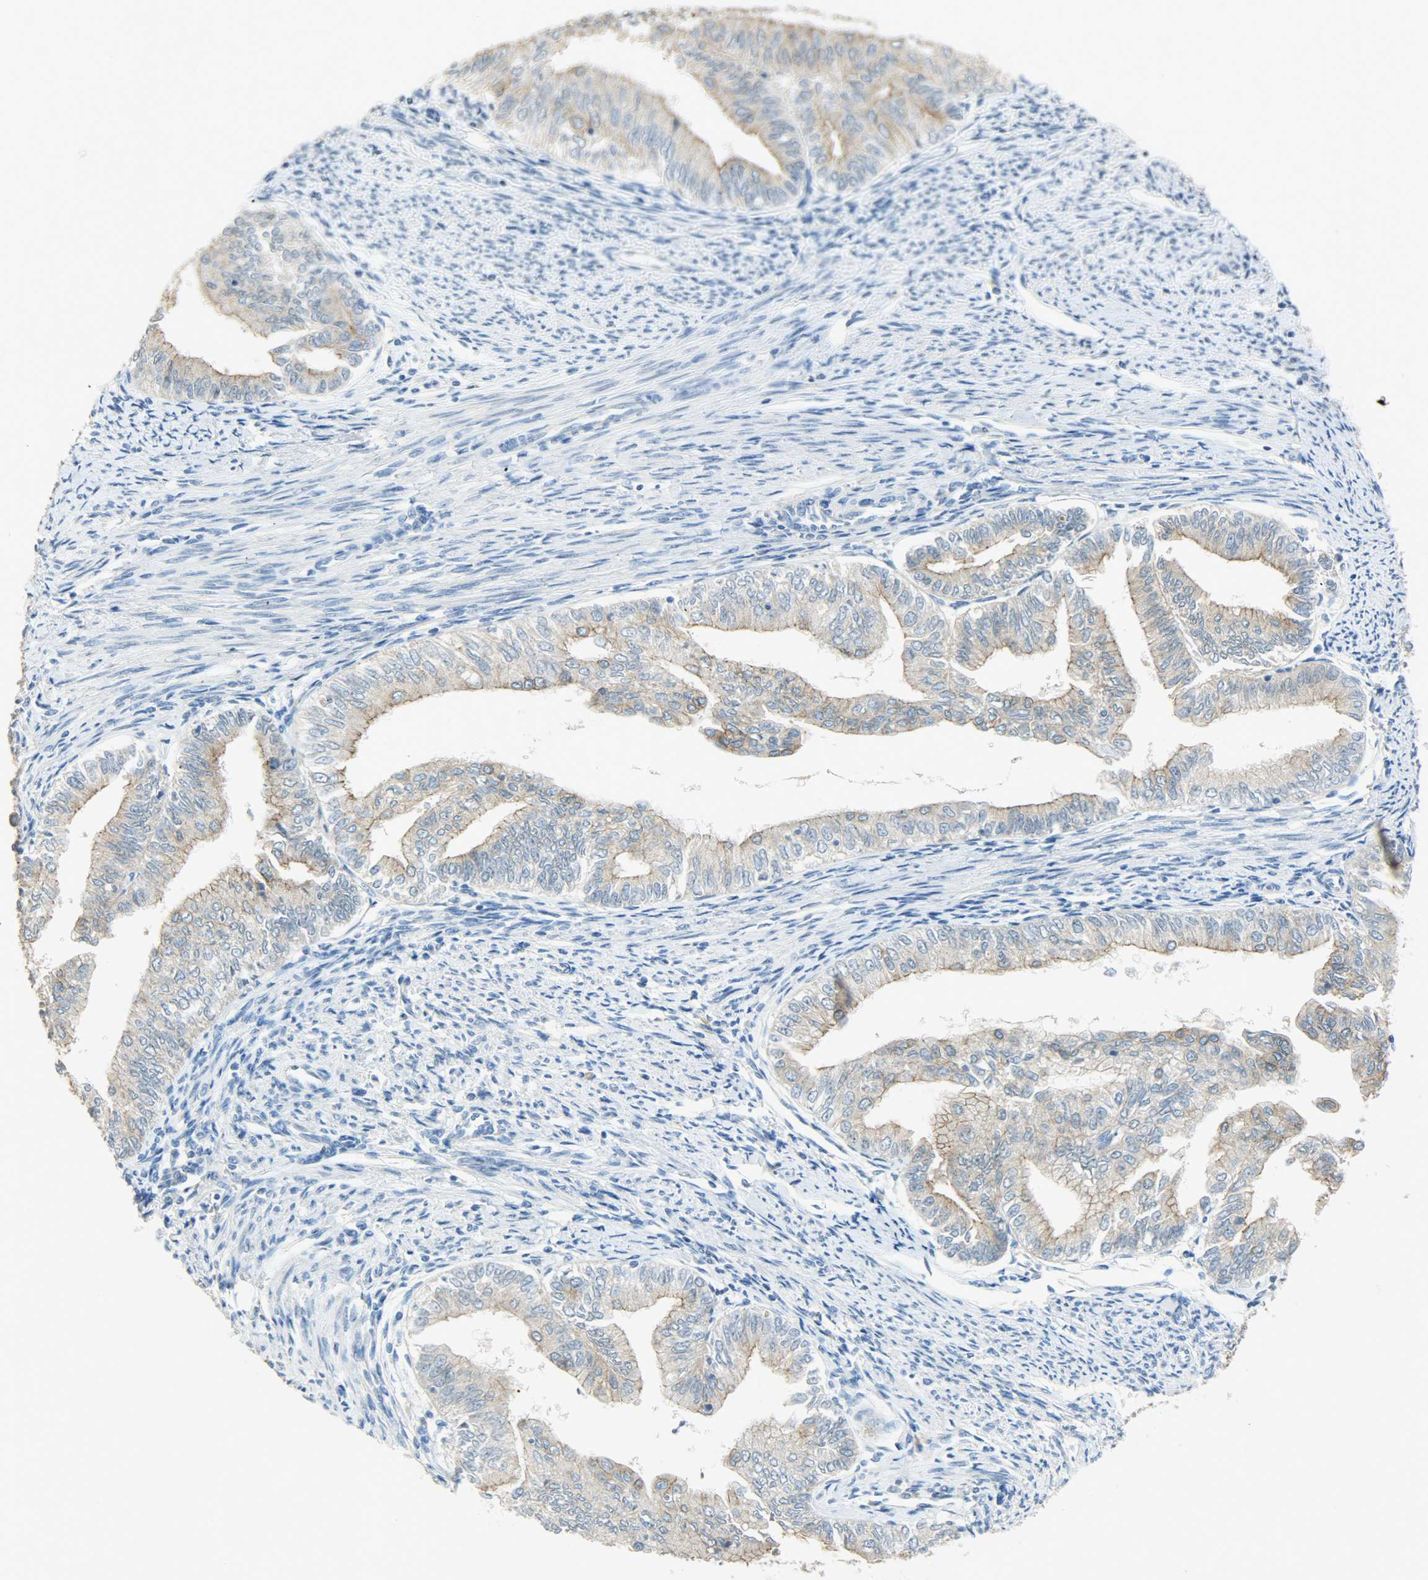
{"staining": {"intensity": "moderate", "quantity": ">75%", "location": "cytoplasmic/membranous"}, "tissue": "endometrial cancer", "cell_type": "Tumor cells", "image_type": "cancer", "snomed": [{"axis": "morphology", "description": "Adenocarcinoma, NOS"}, {"axis": "topography", "description": "Endometrium"}], "caption": "Human endometrial adenocarcinoma stained with a protein marker demonstrates moderate staining in tumor cells.", "gene": "DSG2", "patient": {"sex": "female", "age": 66}}